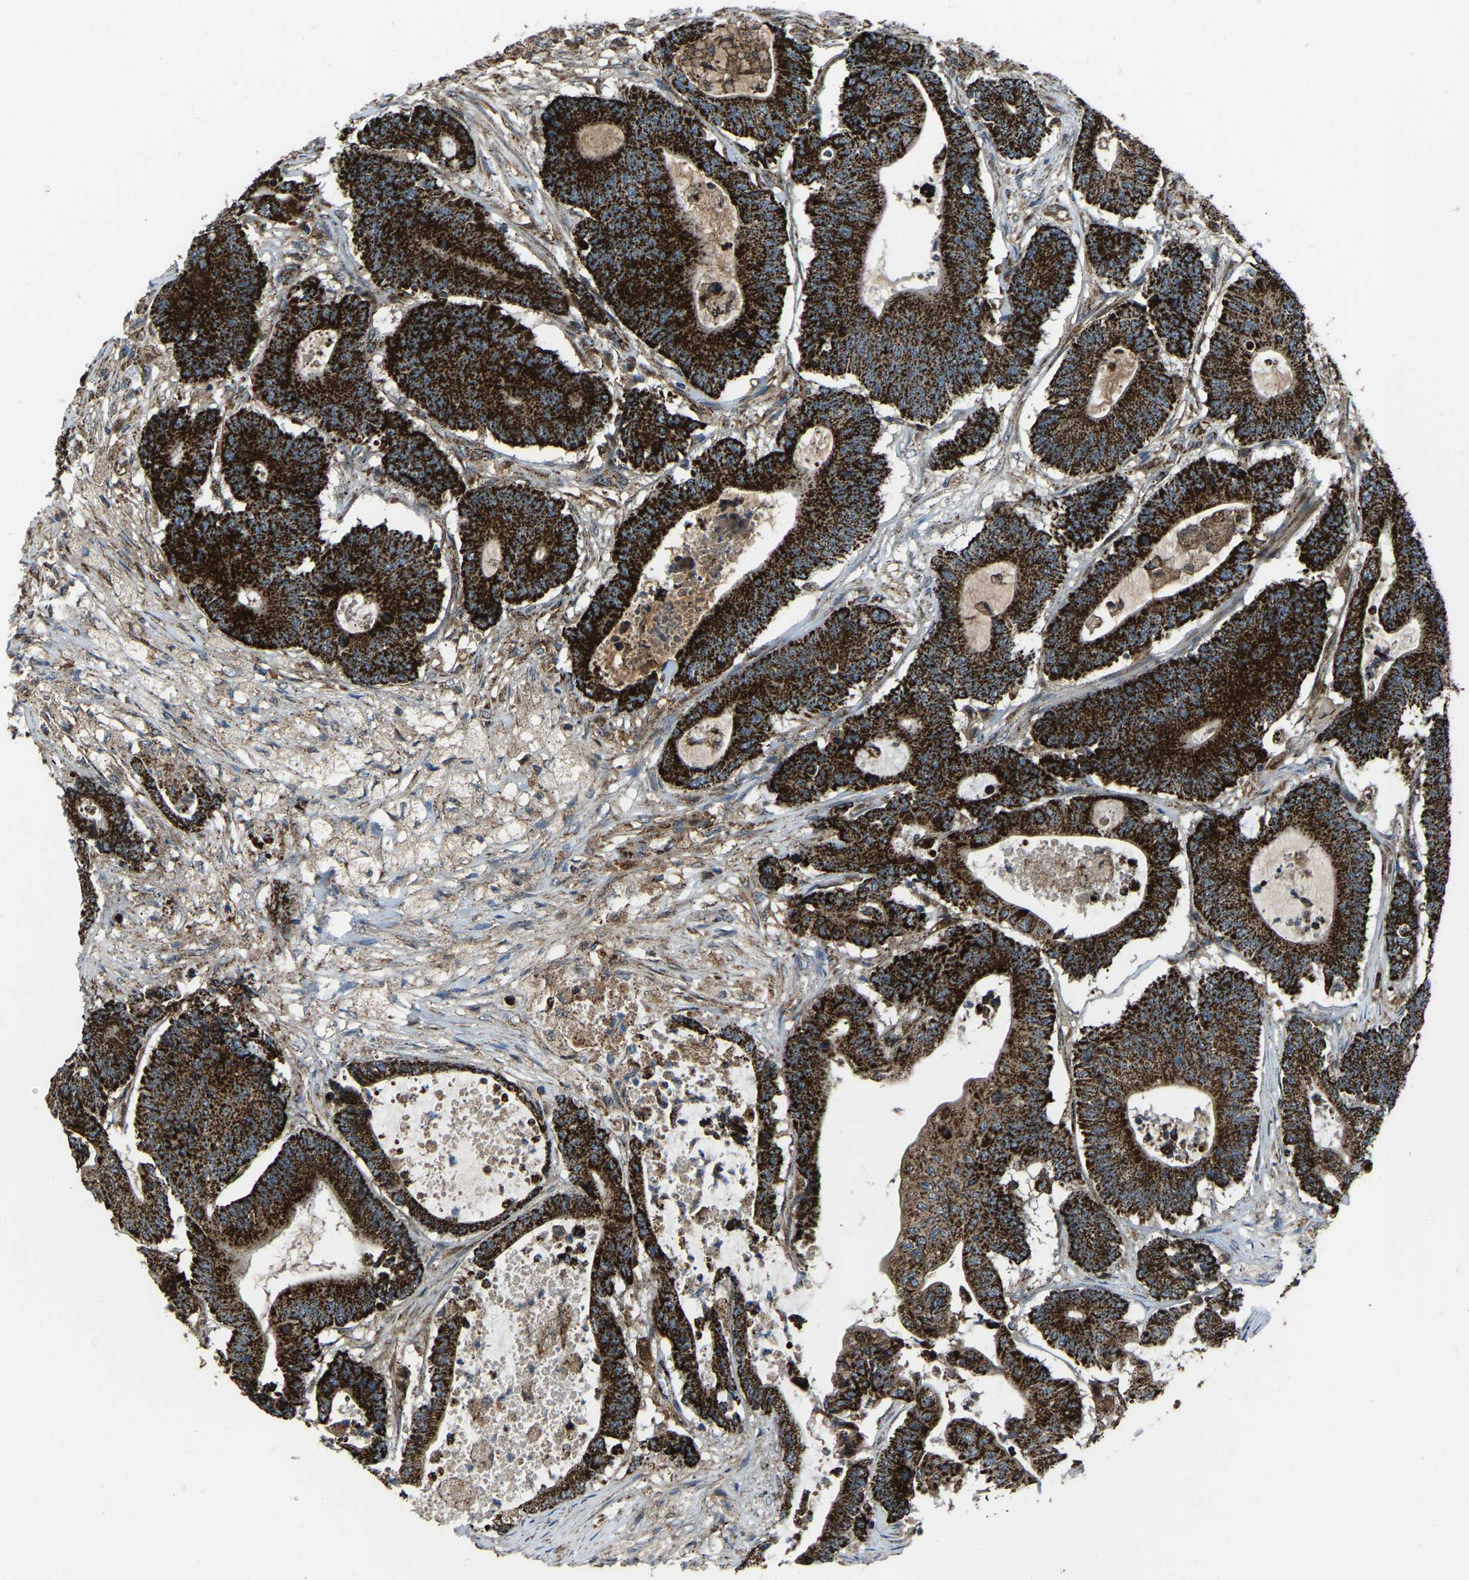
{"staining": {"intensity": "strong", "quantity": ">75%", "location": "cytoplasmic/membranous"}, "tissue": "colorectal cancer", "cell_type": "Tumor cells", "image_type": "cancer", "snomed": [{"axis": "morphology", "description": "Adenocarcinoma, NOS"}, {"axis": "topography", "description": "Colon"}], "caption": "Human colorectal cancer stained for a protein (brown) shows strong cytoplasmic/membranous positive positivity in about >75% of tumor cells.", "gene": "AKR1A1", "patient": {"sex": "female", "age": 84}}